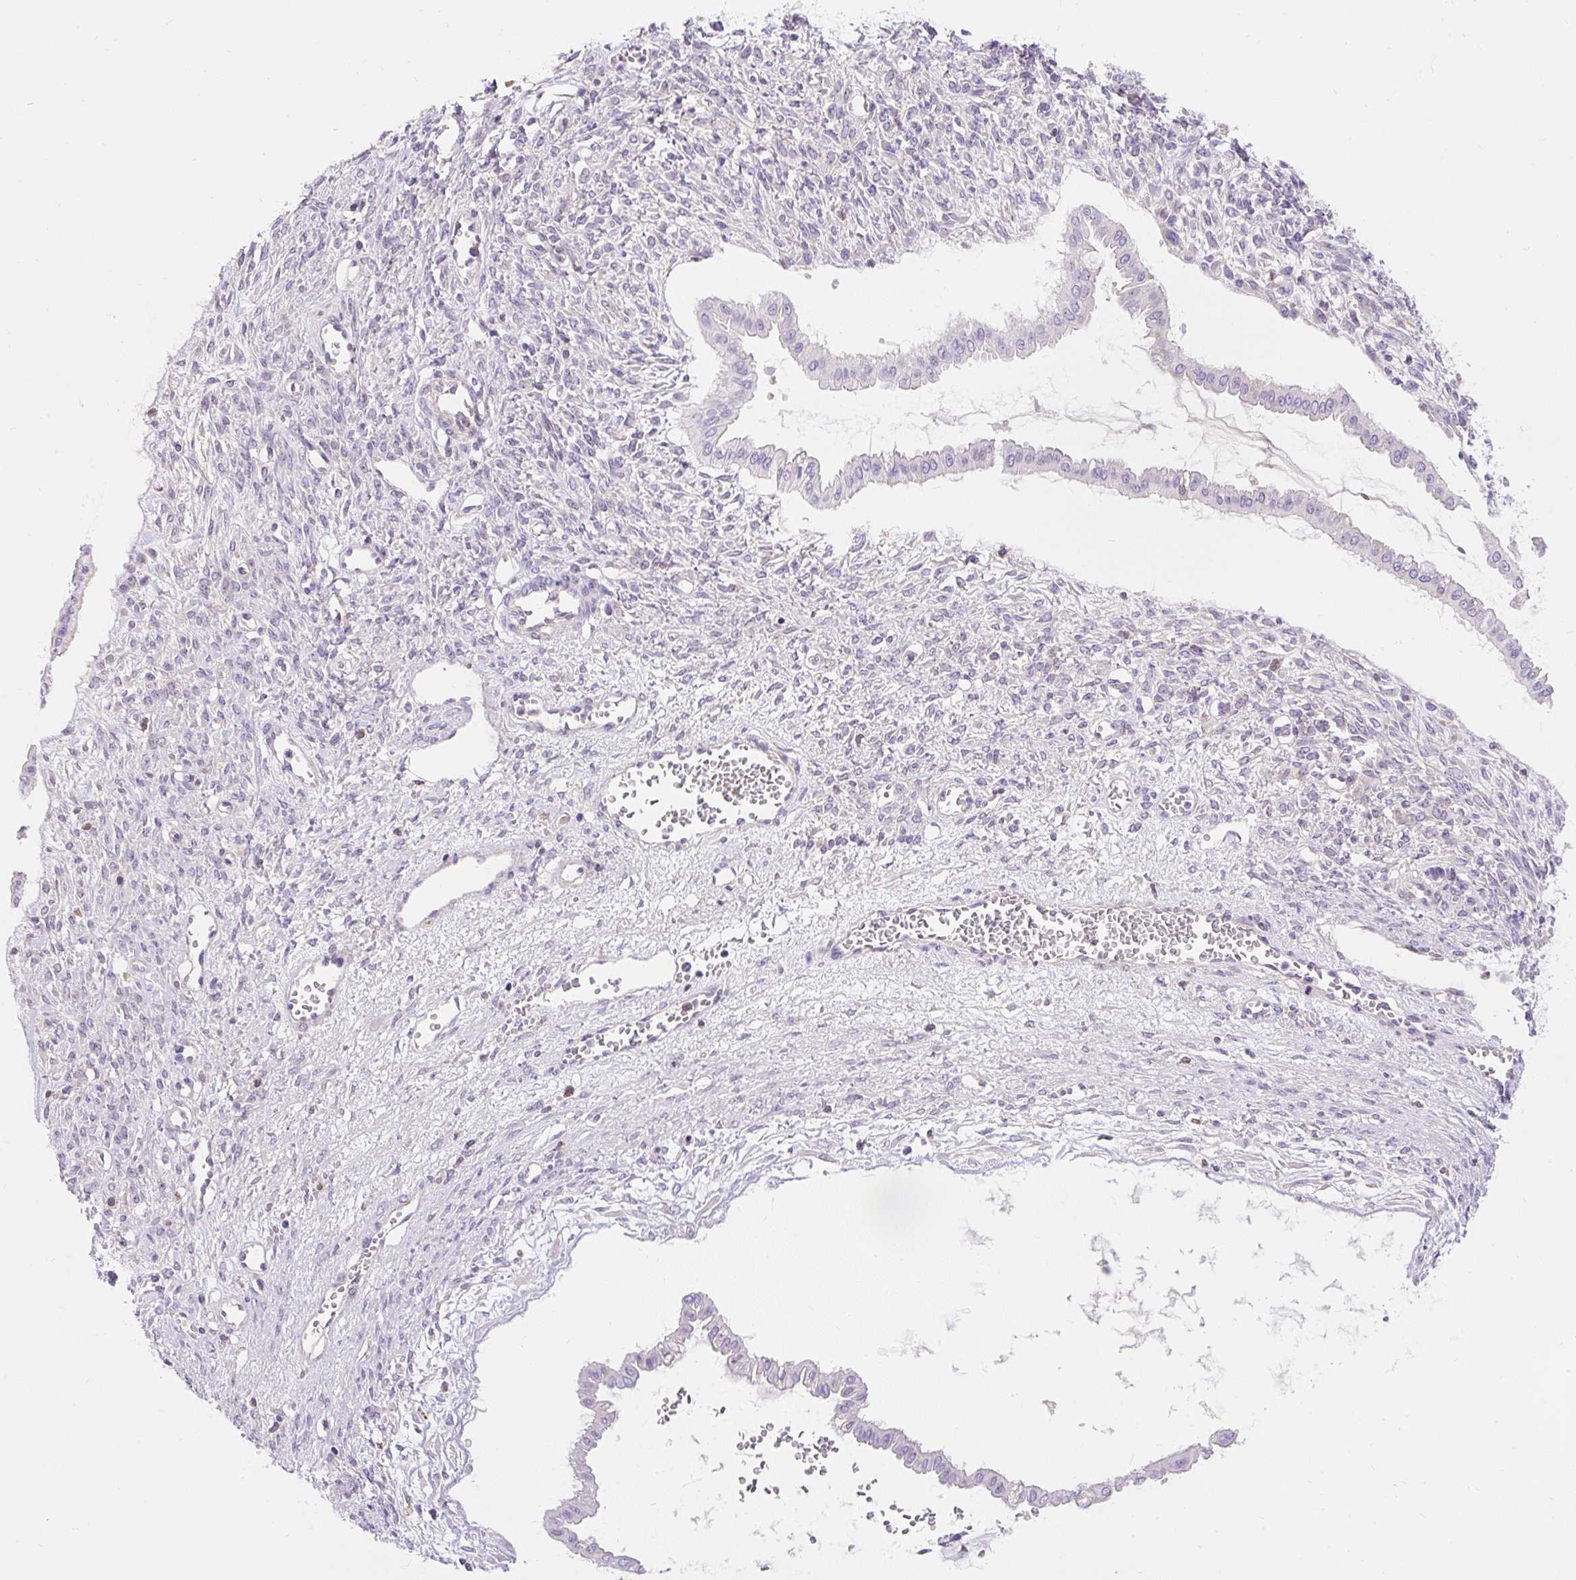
{"staining": {"intensity": "negative", "quantity": "none", "location": "none"}, "tissue": "ovarian cancer", "cell_type": "Tumor cells", "image_type": "cancer", "snomed": [{"axis": "morphology", "description": "Cystadenocarcinoma, mucinous, NOS"}, {"axis": "topography", "description": "Ovary"}], "caption": "Histopathology image shows no significant protein expression in tumor cells of ovarian cancer.", "gene": "TMEM150C", "patient": {"sex": "female", "age": 73}}